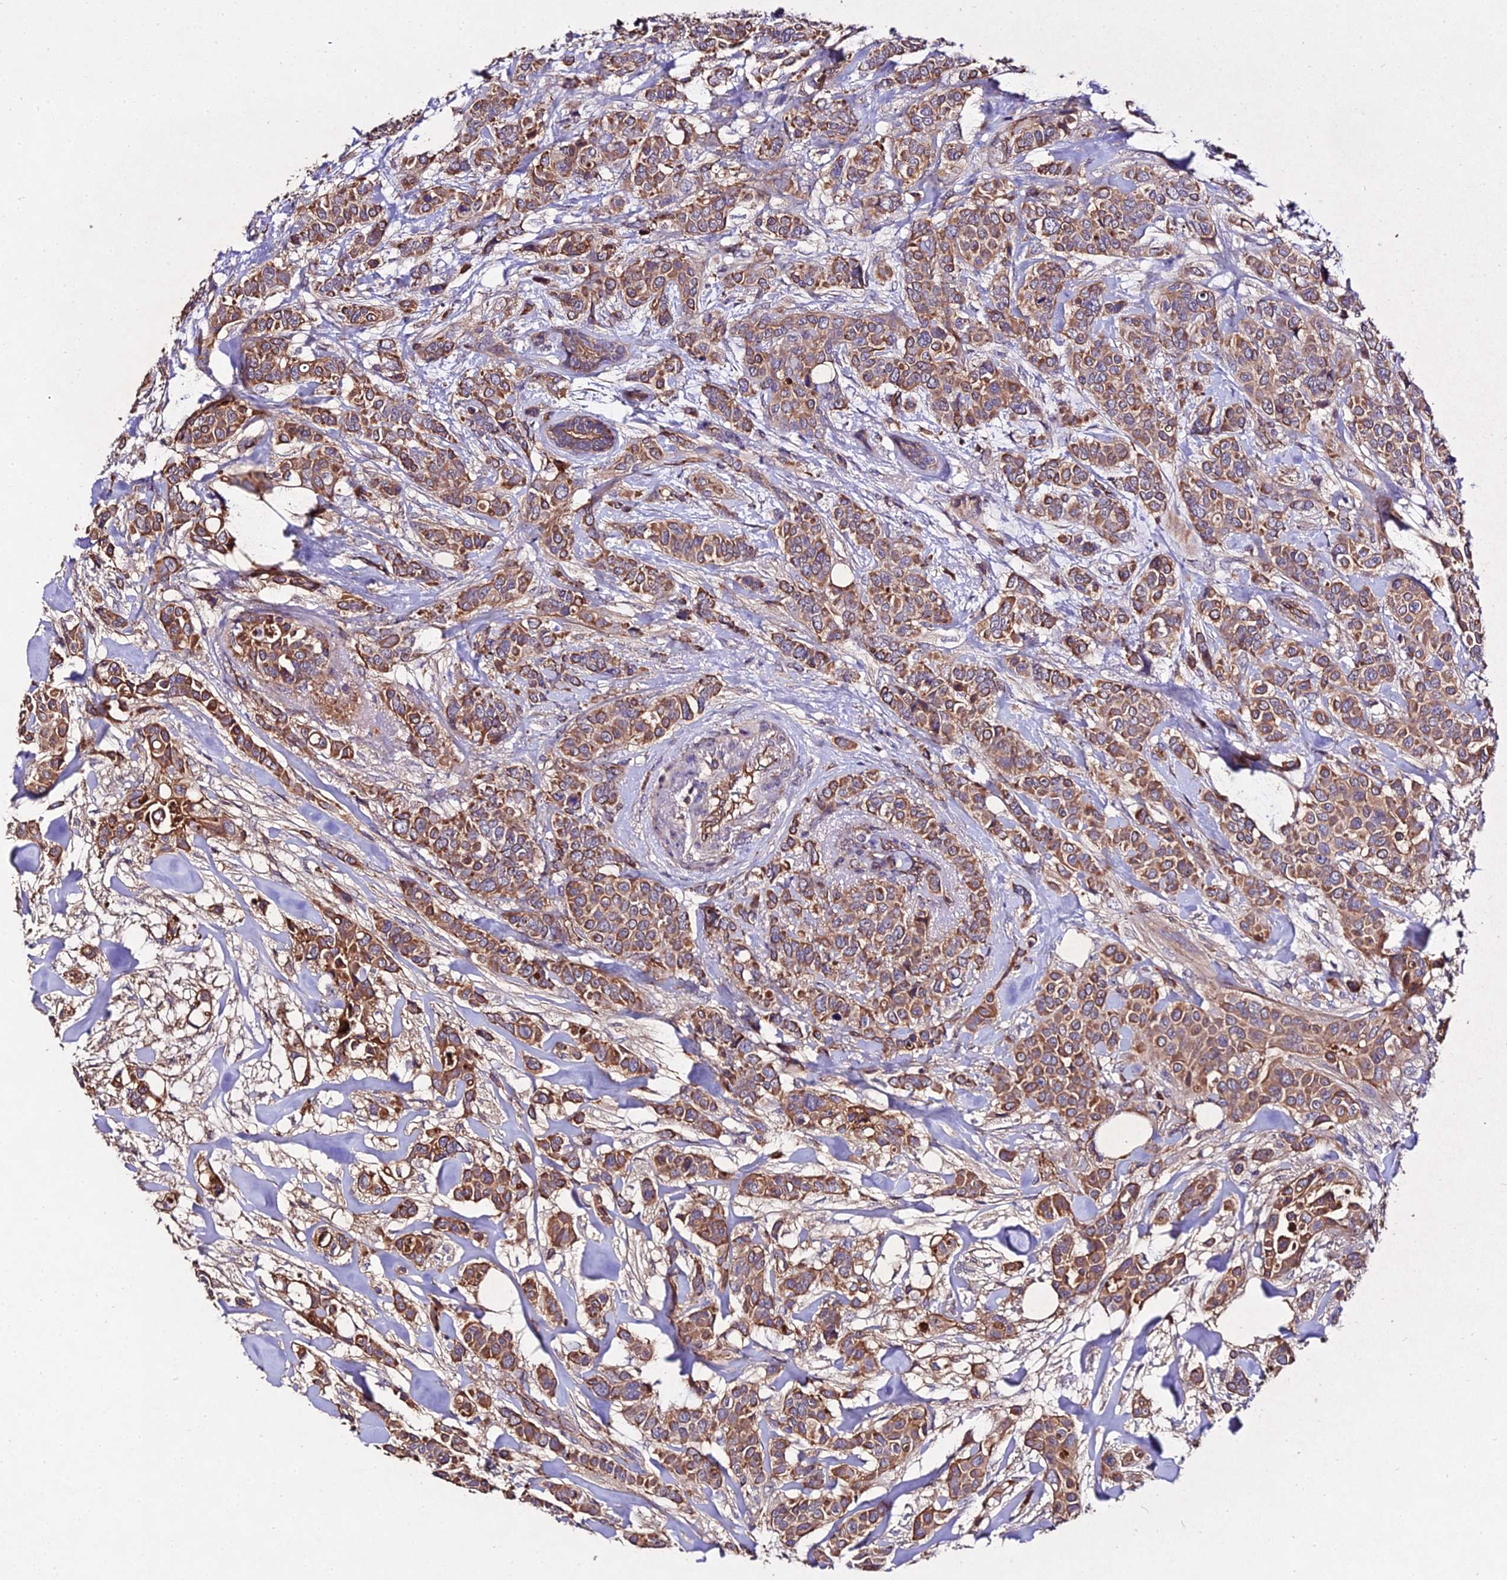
{"staining": {"intensity": "moderate", "quantity": ">75%", "location": "cytoplasmic/membranous"}, "tissue": "breast cancer", "cell_type": "Tumor cells", "image_type": "cancer", "snomed": [{"axis": "morphology", "description": "Lobular carcinoma"}, {"axis": "topography", "description": "Breast"}], "caption": "DAB immunohistochemical staining of breast cancer exhibits moderate cytoplasmic/membranous protein positivity in approximately >75% of tumor cells. The staining was performed using DAB, with brown indicating positive protein expression. Nuclei are stained blue with hematoxylin.", "gene": "AP3M2", "patient": {"sex": "female", "age": 51}}